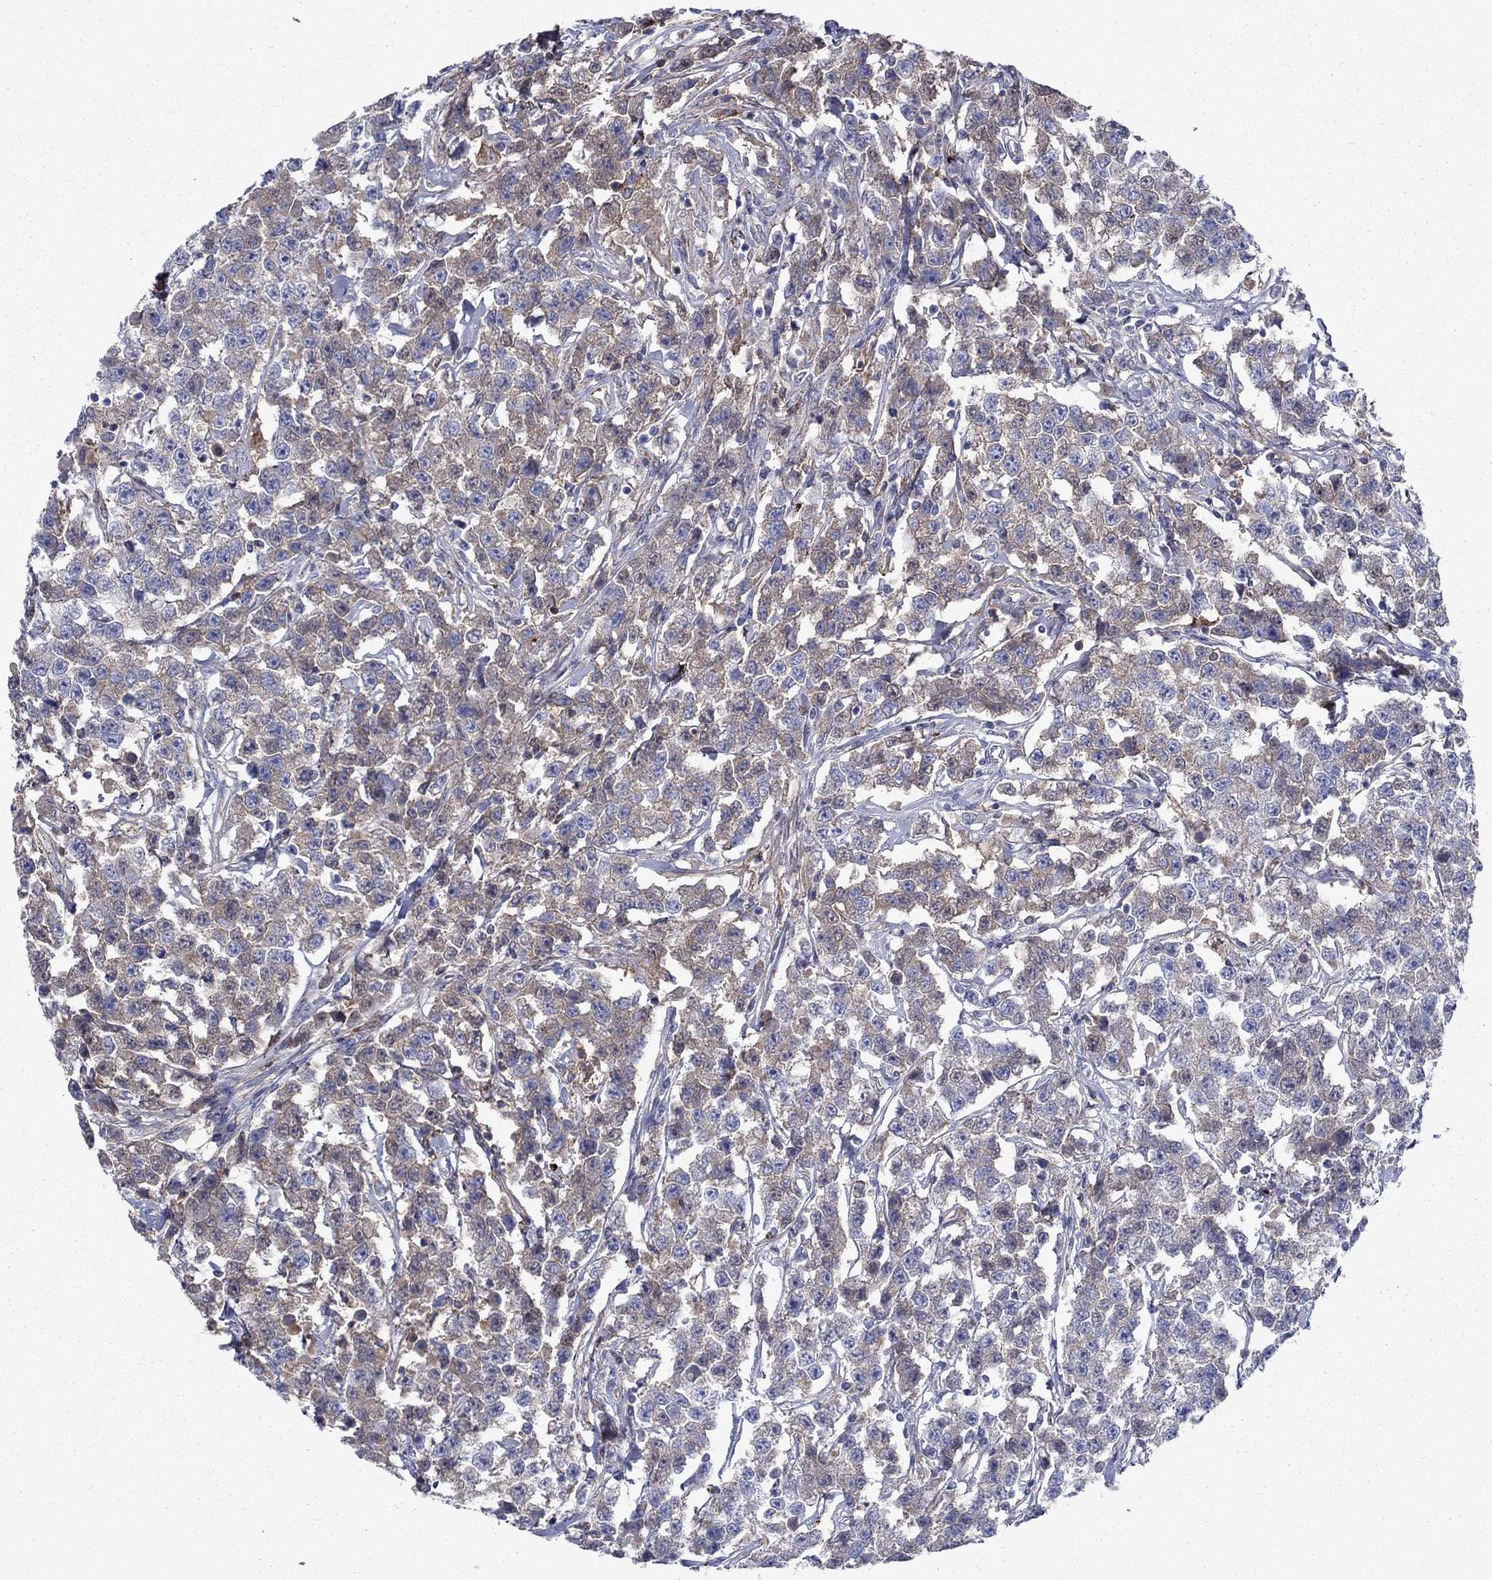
{"staining": {"intensity": "moderate", "quantity": "25%-75%", "location": "cytoplasmic/membranous"}, "tissue": "testis cancer", "cell_type": "Tumor cells", "image_type": "cancer", "snomed": [{"axis": "morphology", "description": "Seminoma, NOS"}, {"axis": "topography", "description": "Testis"}], "caption": "Immunohistochemistry (IHC) image of testis seminoma stained for a protein (brown), which shows medium levels of moderate cytoplasmic/membranous expression in approximately 25%-75% of tumor cells.", "gene": "HPX", "patient": {"sex": "male", "age": 59}}